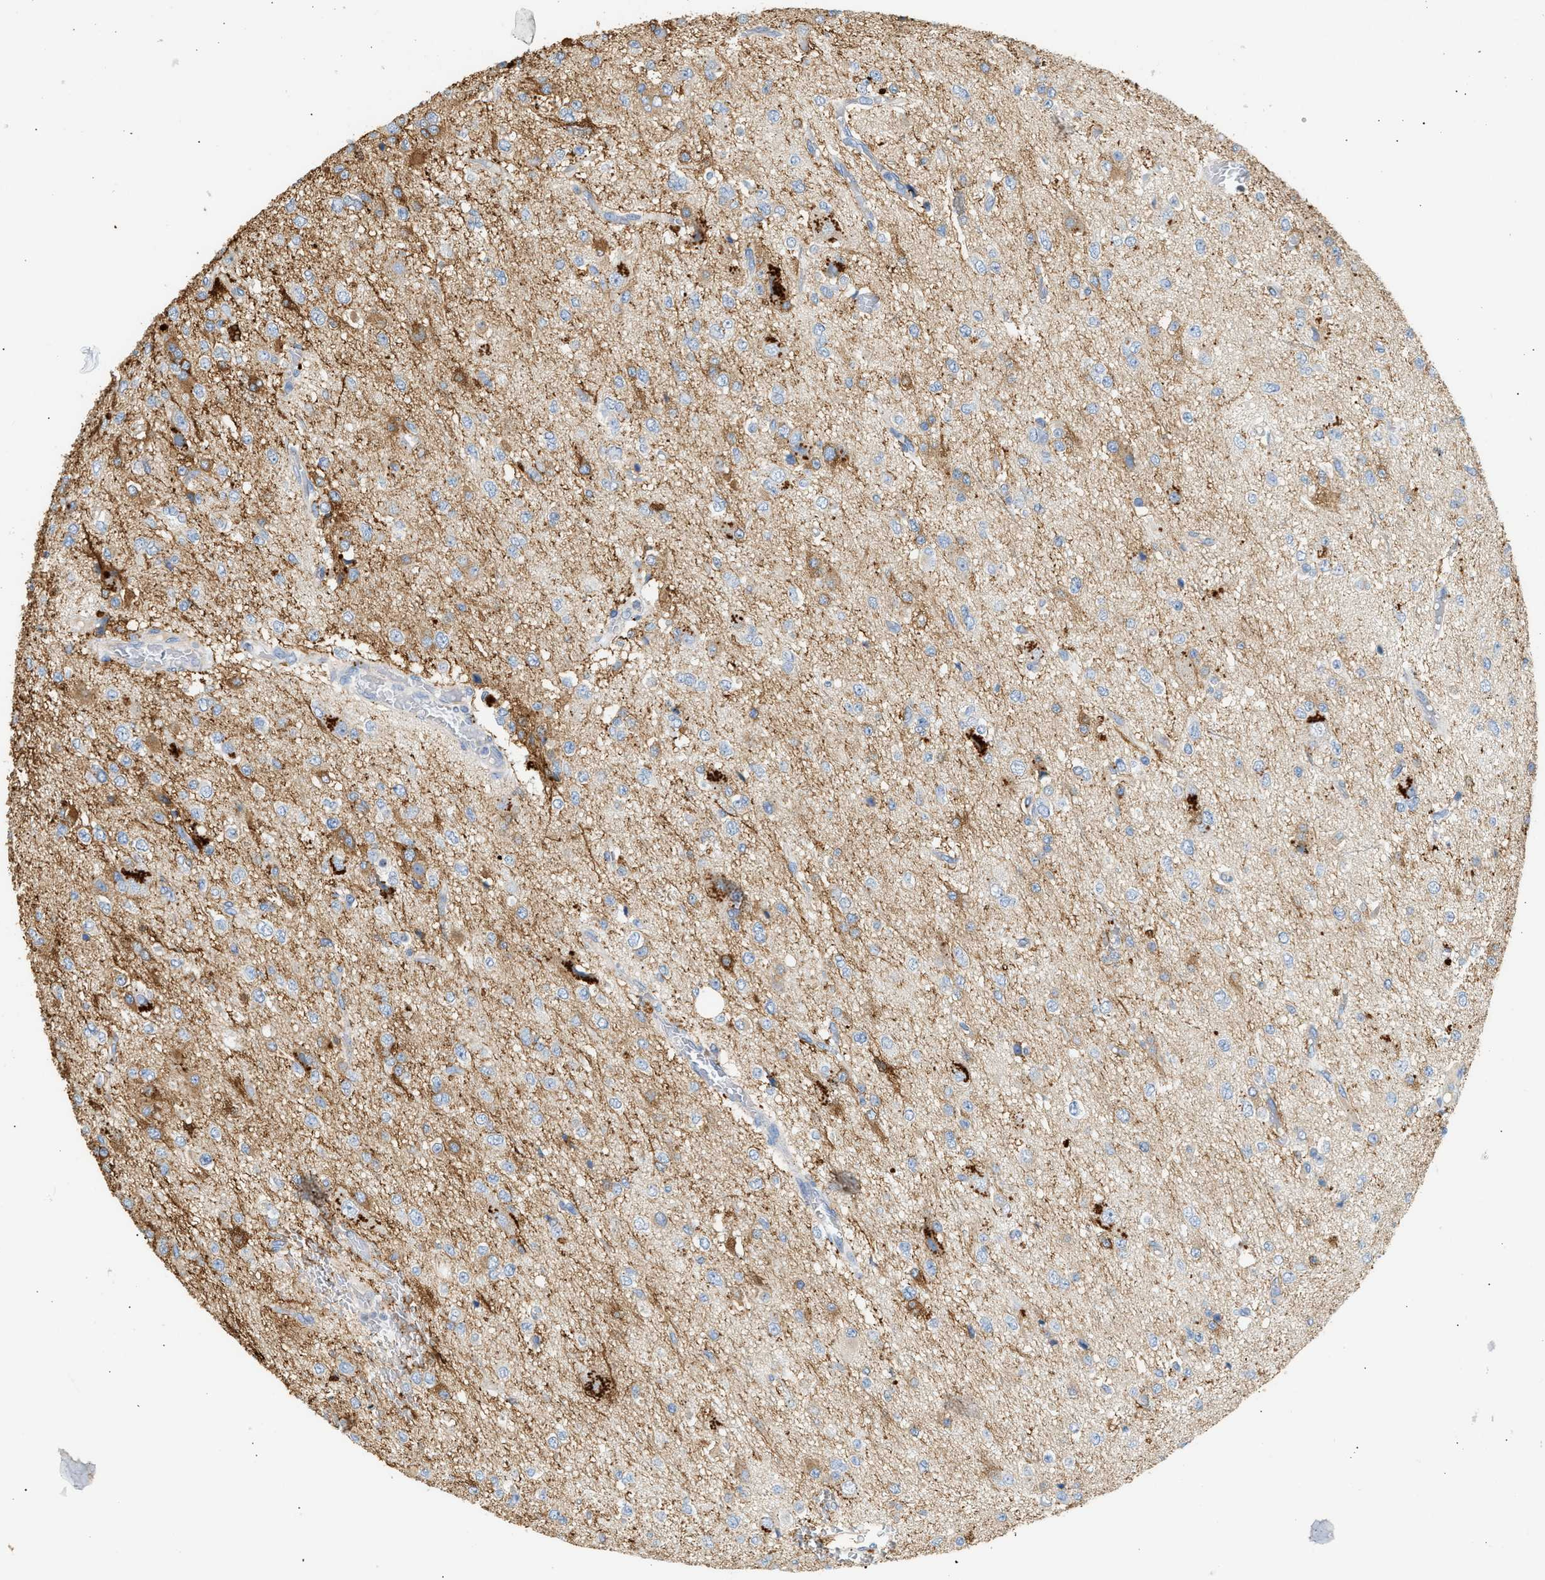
{"staining": {"intensity": "moderate", "quantity": "25%-75%", "location": "cytoplasmic/membranous"}, "tissue": "glioma", "cell_type": "Tumor cells", "image_type": "cancer", "snomed": [{"axis": "morphology", "description": "Glioma, malignant, Low grade"}, {"axis": "topography", "description": "Brain"}], "caption": "DAB immunohistochemical staining of glioma shows moderate cytoplasmic/membranous protein expression in about 25%-75% of tumor cells.", "gene": "ENTHD1", "patient": {"sex": "male", "age": 38}}